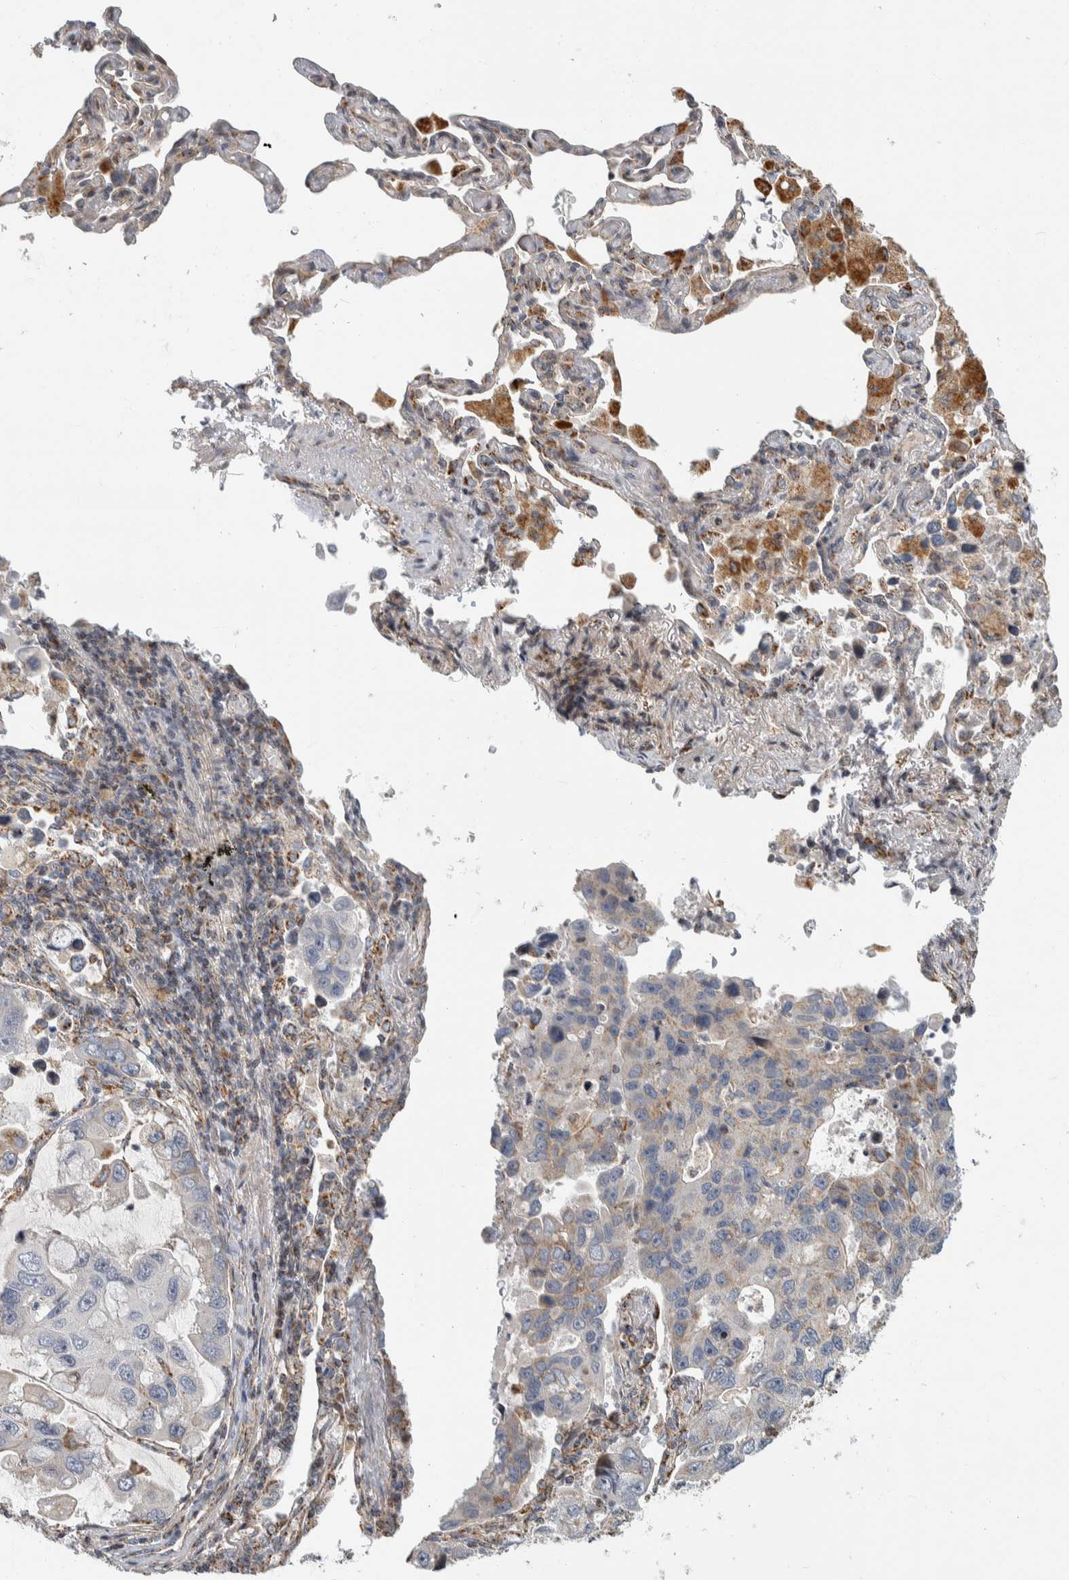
{"staining": {"intensity": "negative", "quantity": "none", "location": "none"}, "tissue": "lung cancer", "cell_type": "Tumor cells", "image_type": "cancer", "snomed": [{"axis": "morphology", "description": "Adenocarcinoma, NOS"}, {"axis": "topography", "description": "Lung"}], "caption": "The image exhibits no significant expression in tumor cells of adenocarcinoma (lung).", "gene": "AFP", "patient": {"sex": "male", "age": 64}}